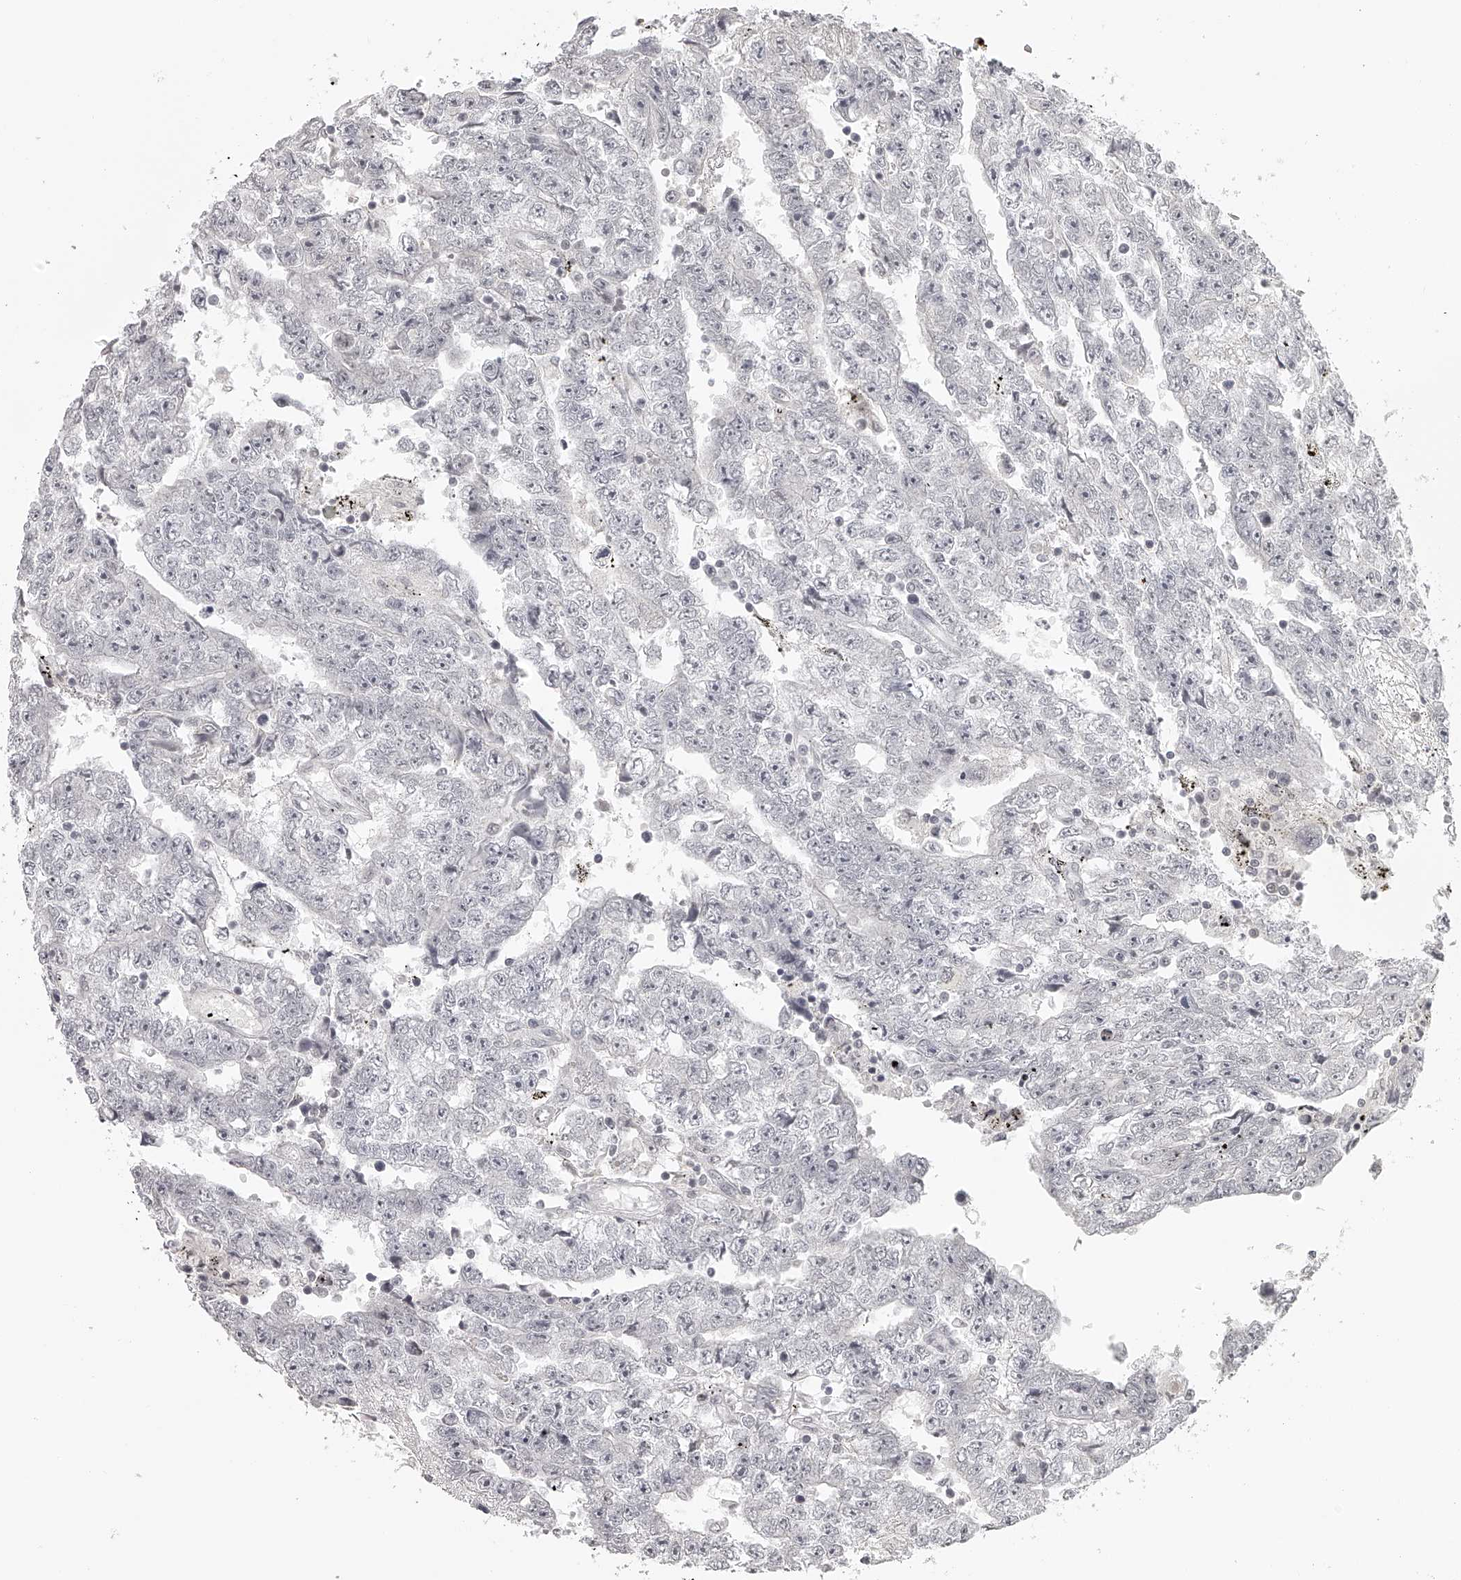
{"staining": {"intensity": "negative", "quantity": "none", "location": "none"}, "tissue": "testis cancer", "cell_type": "Tumor cells", "image_type": "cancer", "snomed": [{"axis": "morphology", "description": "Carcinoma, Embryonal, NOS"}, {"axis": "topography", "description": "Testis"}], "caption": "Immunohistochemical staining of testis cancer (embryonal carcinoma) exhibits no significant staining in tumor cells. (DAB (3,3'-diaminobenzidine) immunohistochemistry (IHC) visualized using brightfield microscopy, high magnification).", "gene": "RNF220", "patient": {"sex": "male", "age": 25}}